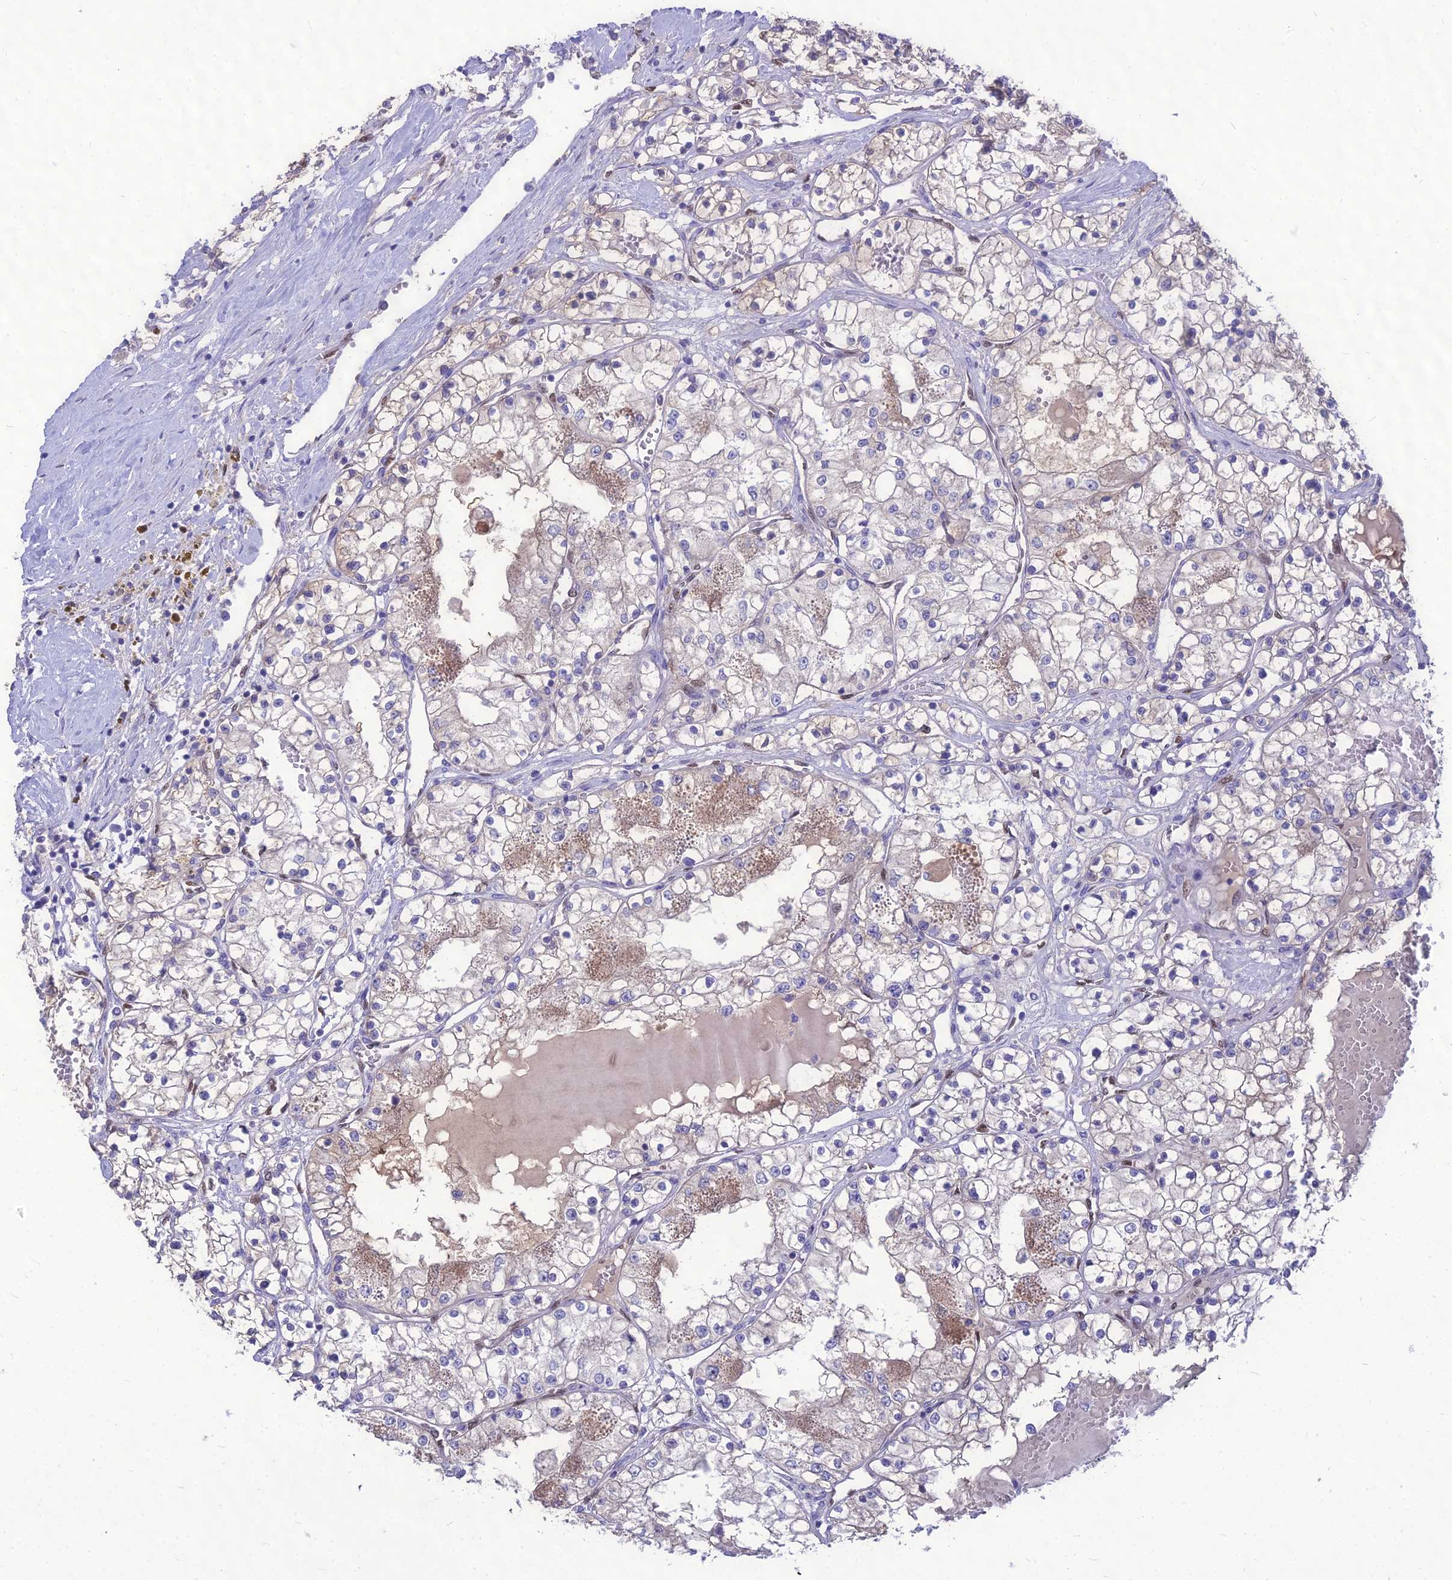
{"staining": {"intensity": "moderate", "quantity": "<25%", "location": "cytoplasmic/membranous"}, "tissue": "renal cancer", "cell_type": "Tumor cells", "image_type": "cancer", "snomed": [{"axis": "morphology", "description": "Normal tissue, NOS"}, {"axis": "morphology", "description": "Adenocarcinoma, NOS"}, {"axis": "topography", "description": "Kidney"}], "caption": "Brown immunohistochemical staining in renal cancer (adenocarcinoma) displays moderate cytoplasmic/membranous staining in approximately <25% of tumor cells. The staining was performed using DAB (3,3'-diaminobenzidine), with brown indicating positive protein expression. Nuclei are stained blue with hematoxylin.", "gene": "NOVA2", "patient": {"sex": "male", "age": 68}}